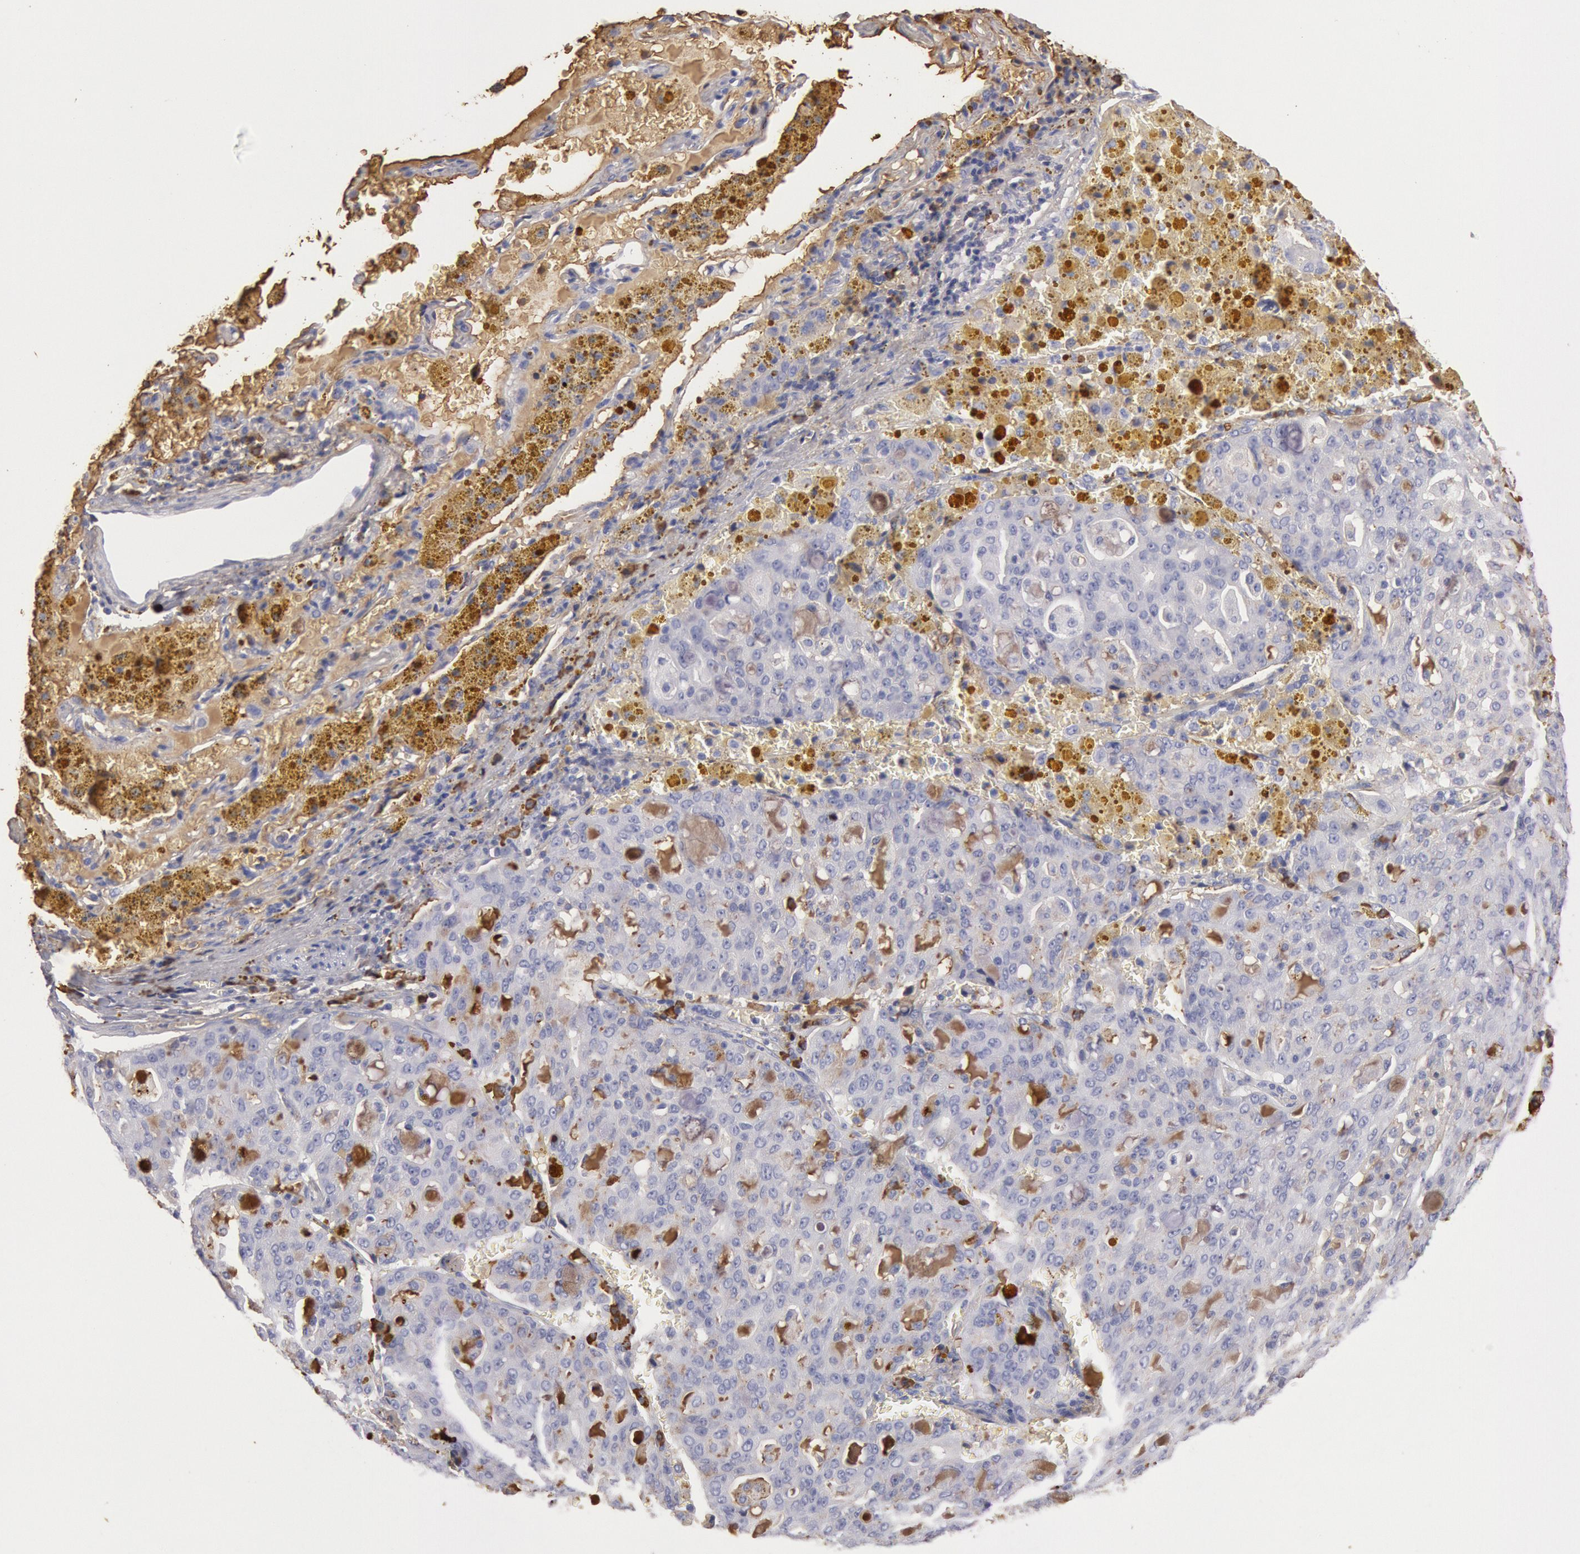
{"staining": {"intensity": "negative", "quantity": "none", "location": "none"}, "tissue": "lung cancer", "cell_type": "Tumor cells", "image_type": "cancer", "snomed": [{"axis": "morphology", "description": "Adenocarcinoma, NOS"}, {"axis": "topography", "description": "Lung"}], "caption": "Human lung cancer stained for a protein using immunohistochemistry reveals no expression in tumor cells.", "gene": "IGHA1", "patient": {"sex": "female", "age": 44}}